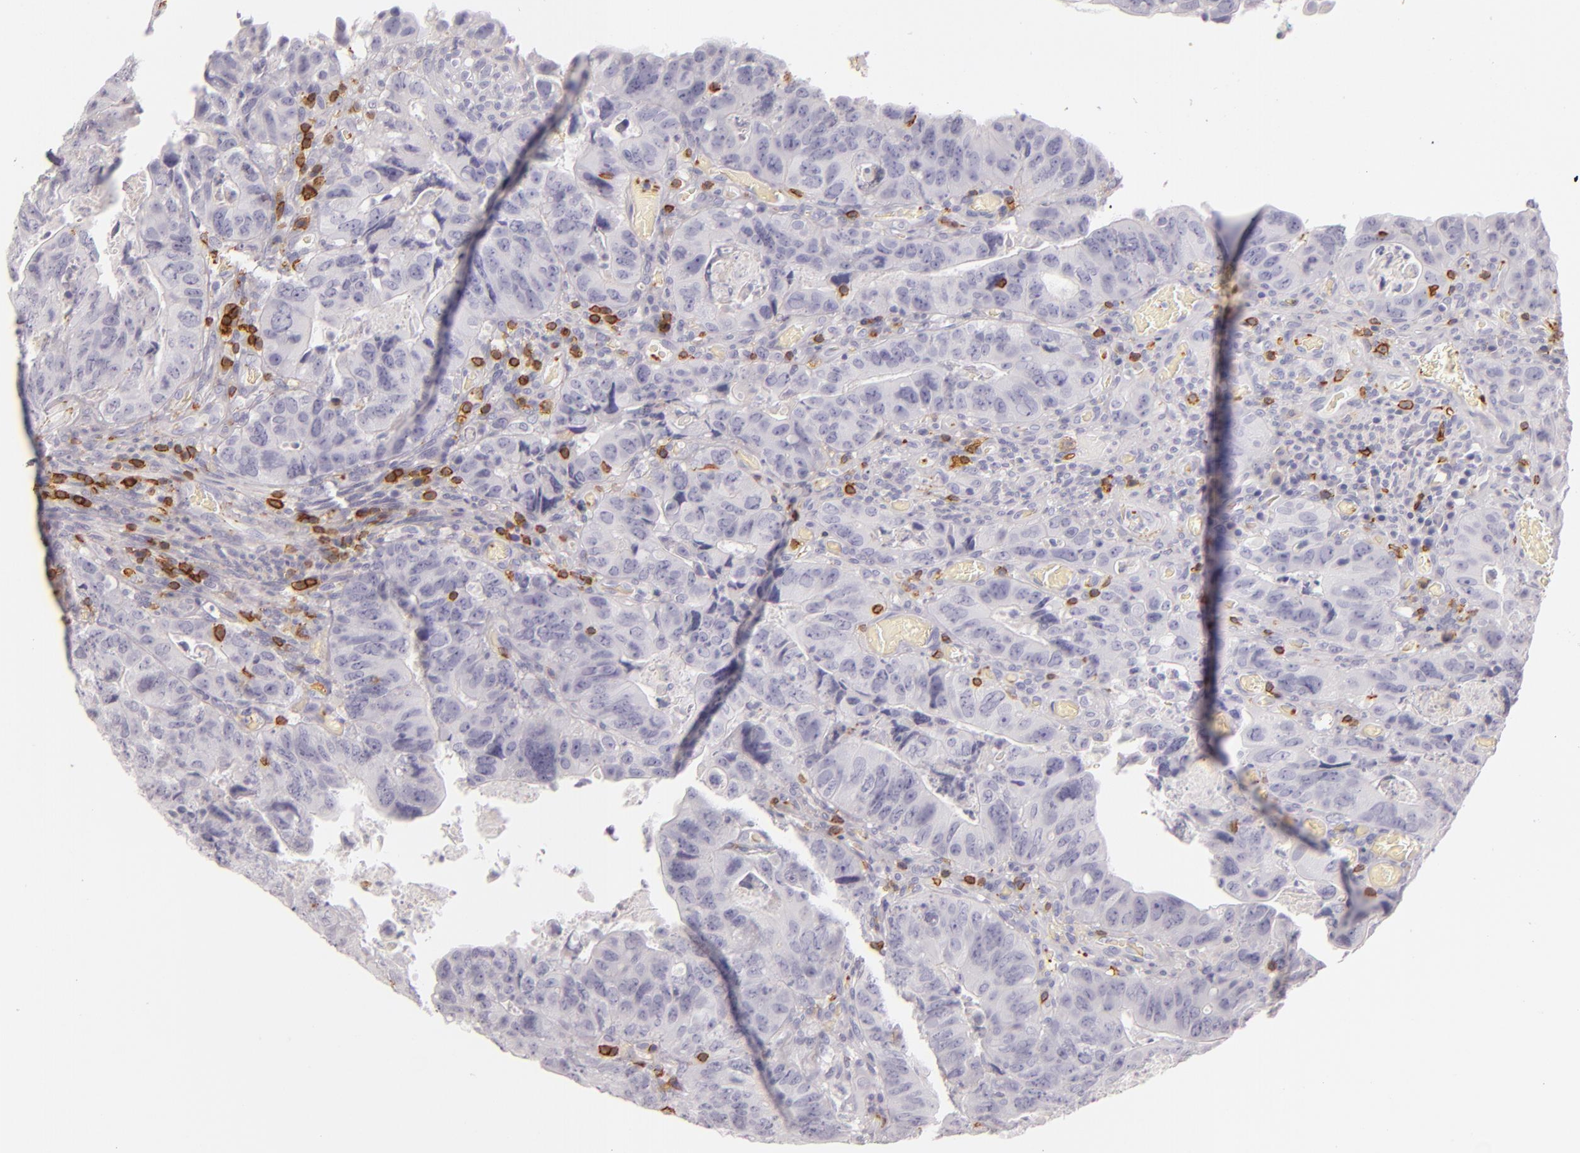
{"staining": {"intensity": "negative", "quantity": "none", "location": "none"}, "tissue": "colorectal cancer", "cell_type": "Tumor cells", "image_type": "cancer", "snomed": [{"axis": "morphology", "description": "Adenocarcinoma, NOS"}, {"axis": "topography", "description": "Rectum"}], "caption": "The immunohistochemistry histopathology image has no significant positivity in tumor cells of colorectal cancer tissue.", "gene": "LAT", "patient": {"sex": "female", "age": 82}}